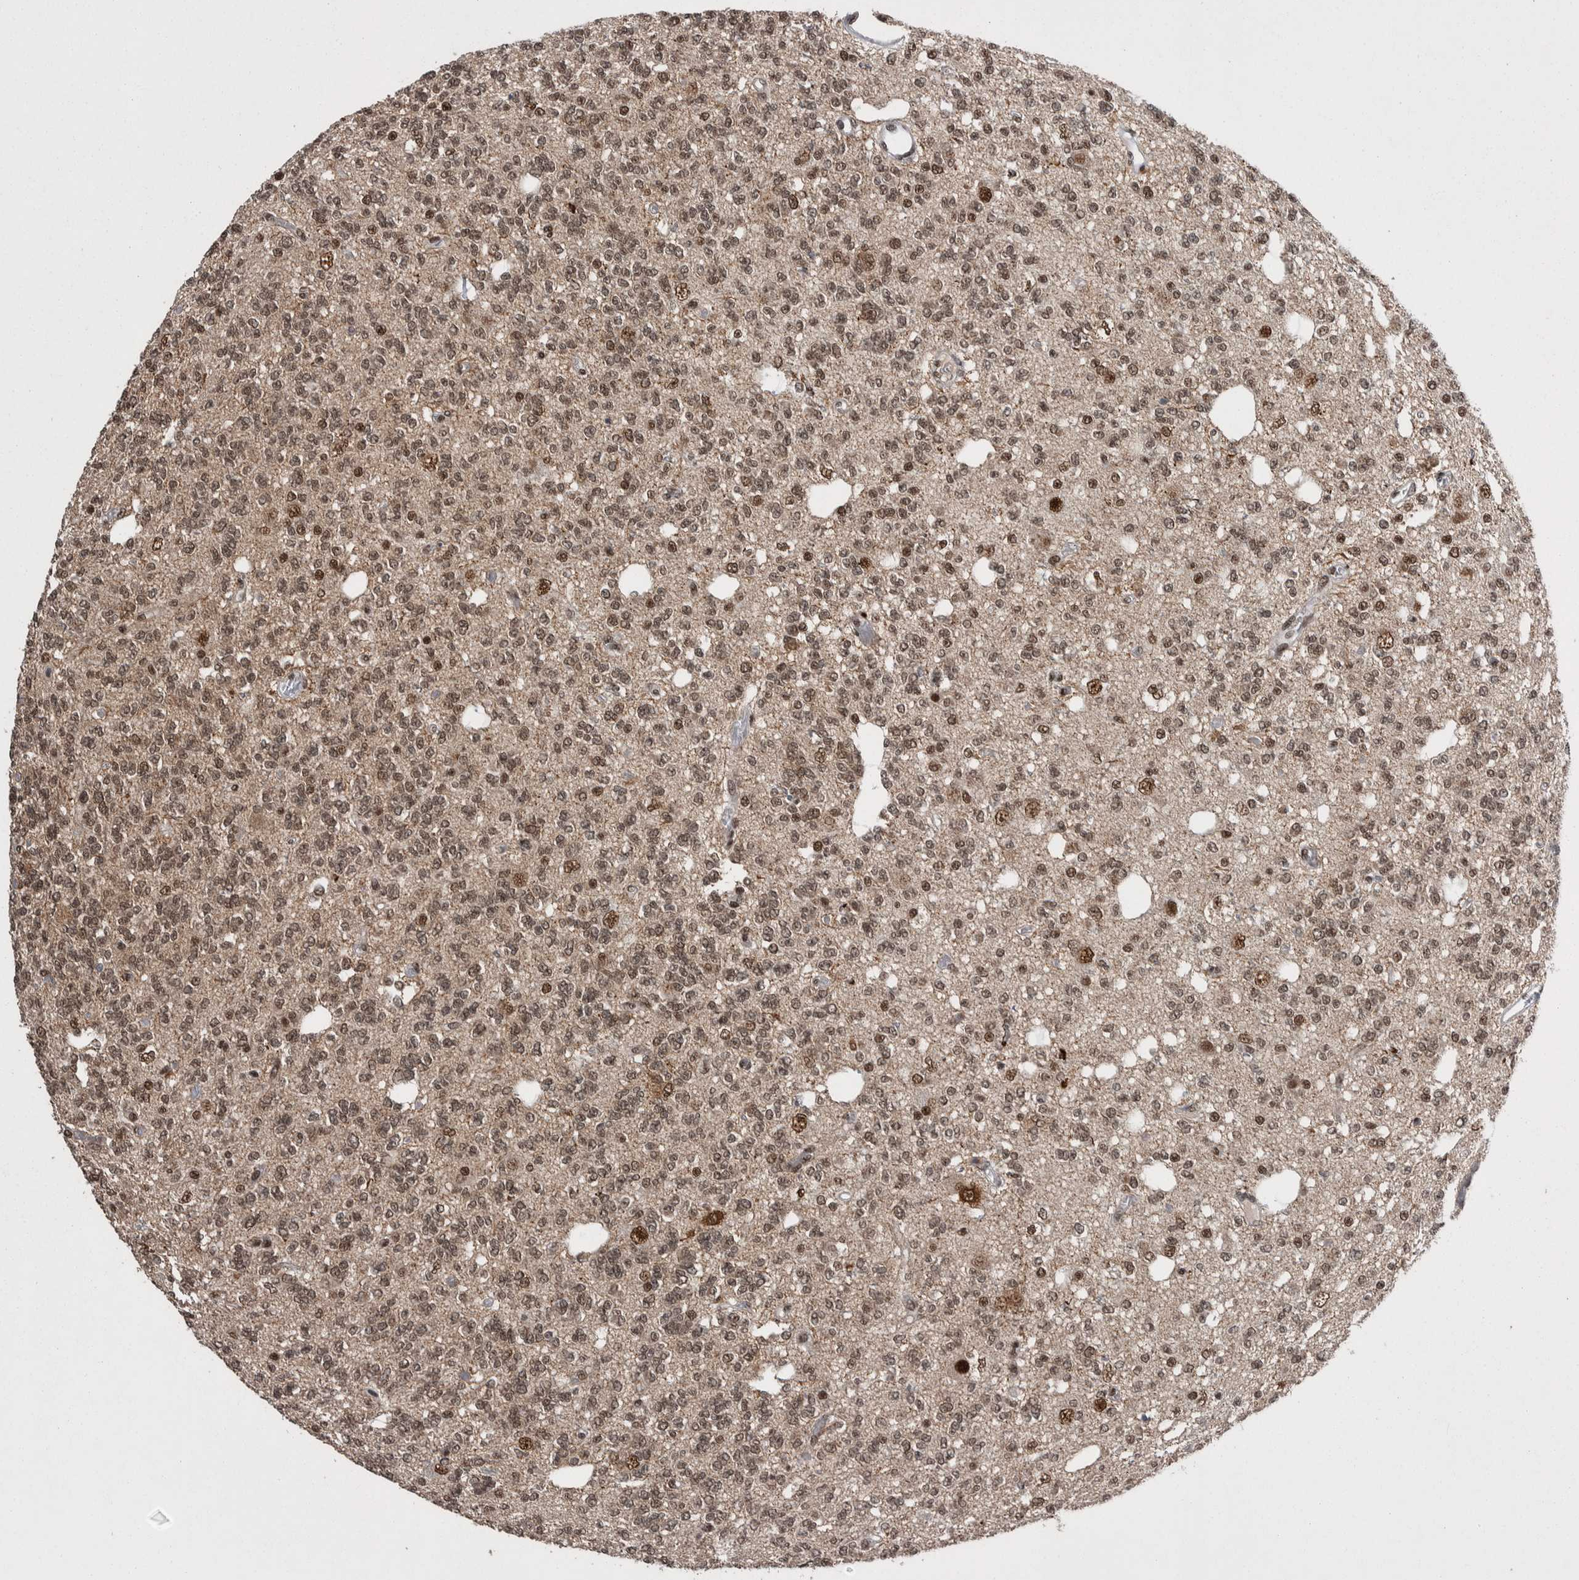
{"staining": {"intensity": "moderate", "quantity": ">75%", "location": "nuclear"}, "tissue": "glioma", "cell_type": "Tumor cells", "image_type": "cancer", "snomed": [{"axis": "morphology", "description": "Glioma, malignant, Low grade"}, {"axis": "topography", "description": "Brain"}], "caption": "This image exhibits glioma stained with immunohistochemistry to label a protein in brown. The nuclear of tumor cells show moderate positivity for the protein. Nuclei are counter-stained blue.", "gene": "DMTF1", "patient": {"sex": "male", "age": 38}}